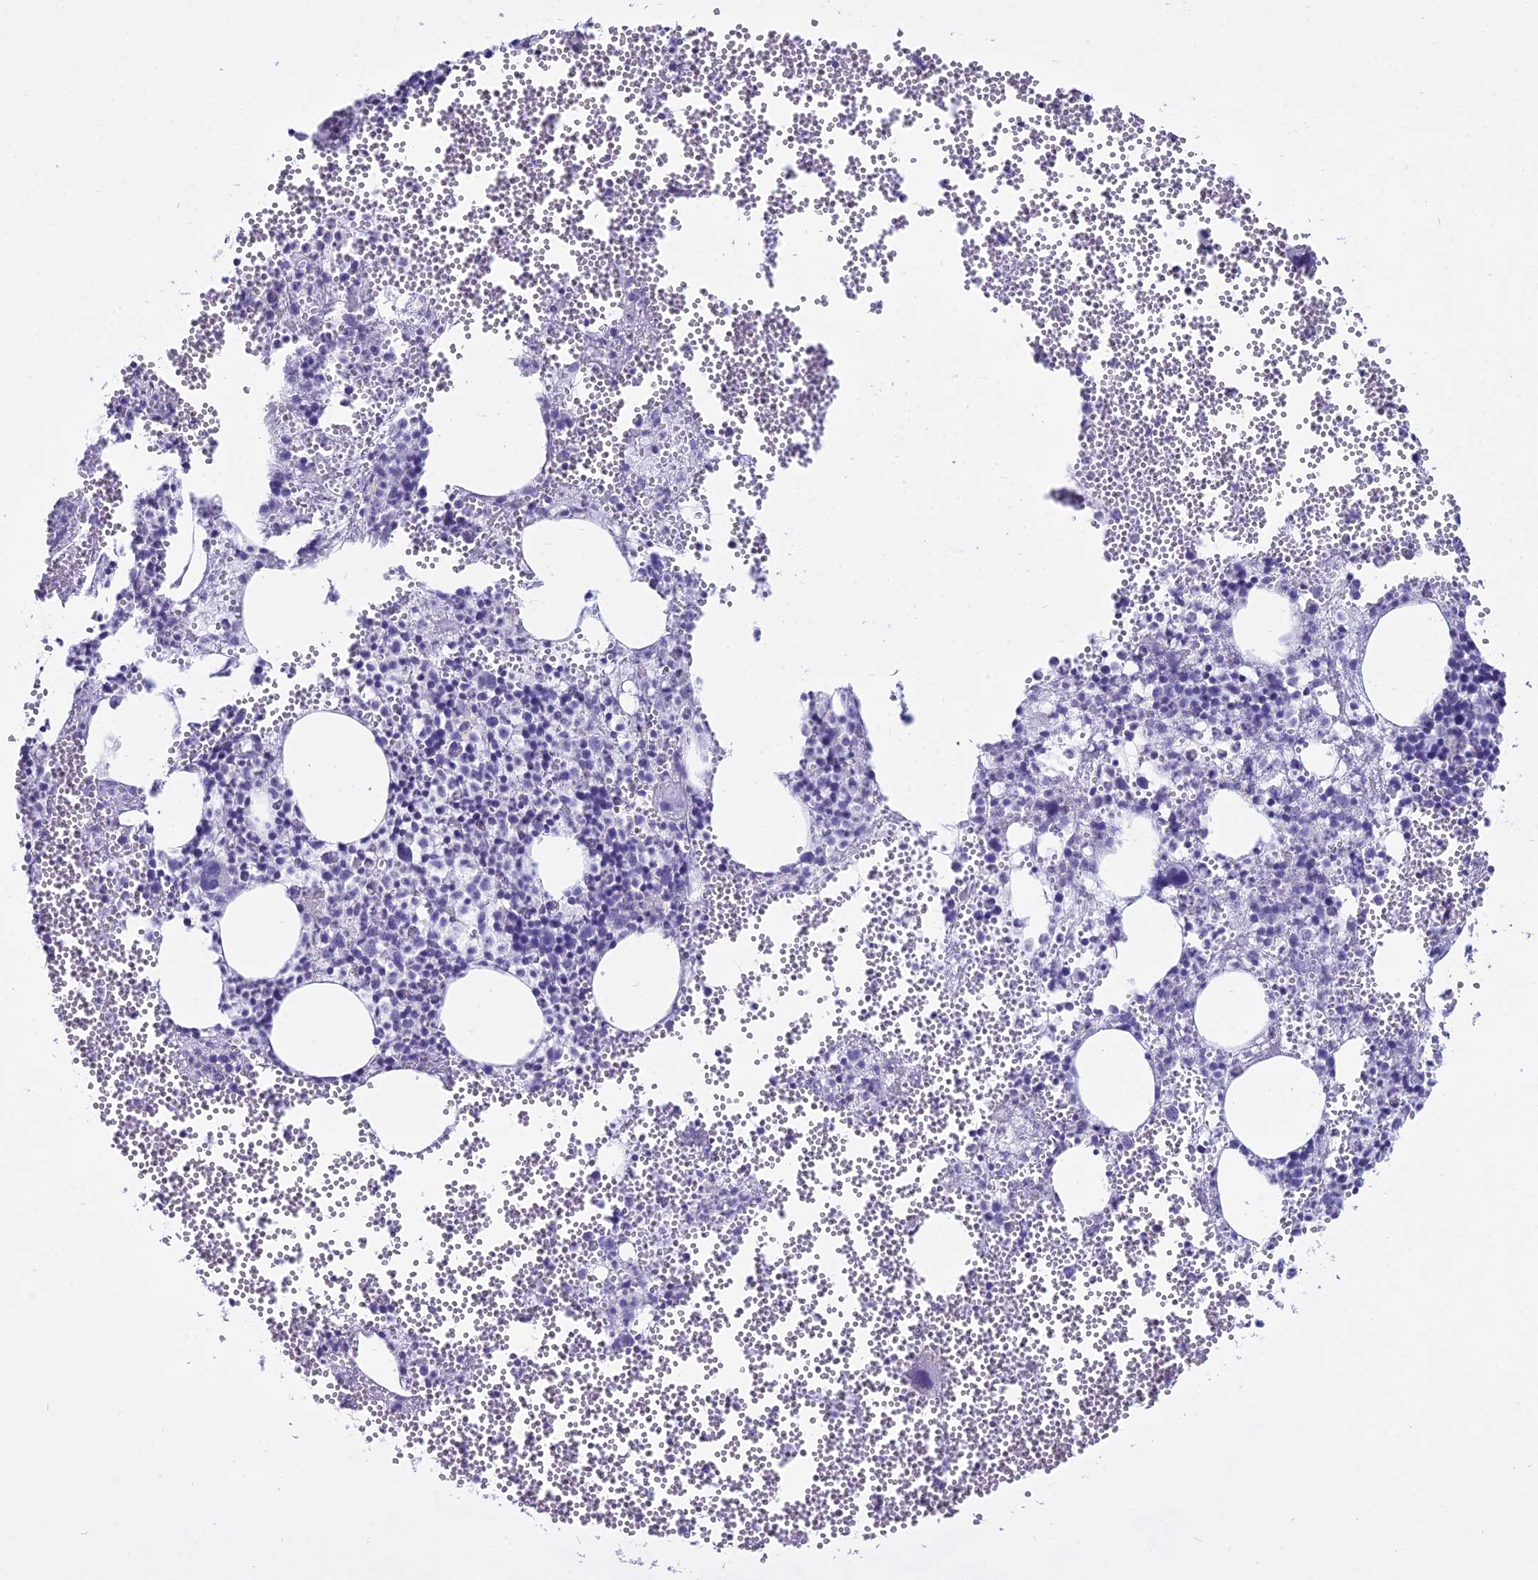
{"staining": {"intensity": "negative", "quantity": "none", "location": "none"}, "tissue": "bone marrow", "cell_type": "Hematopoietic cells", "image_type": "normal", "snomed": [{"axis": "morphology", "description": "Normal tissue, NOS"}, {"axis": "topography", "description": "Bone marrow"}], "caption": "Immunohistochemistry image of normal bone marrow stained for a protein (brown), which displays no expression in hematopoietic cells. (DAB immunohistochemistry visualized using brightfield microscopy, high magnification).", "gene": "MAP6", "patient": {"sex": "female", "age": 77}}